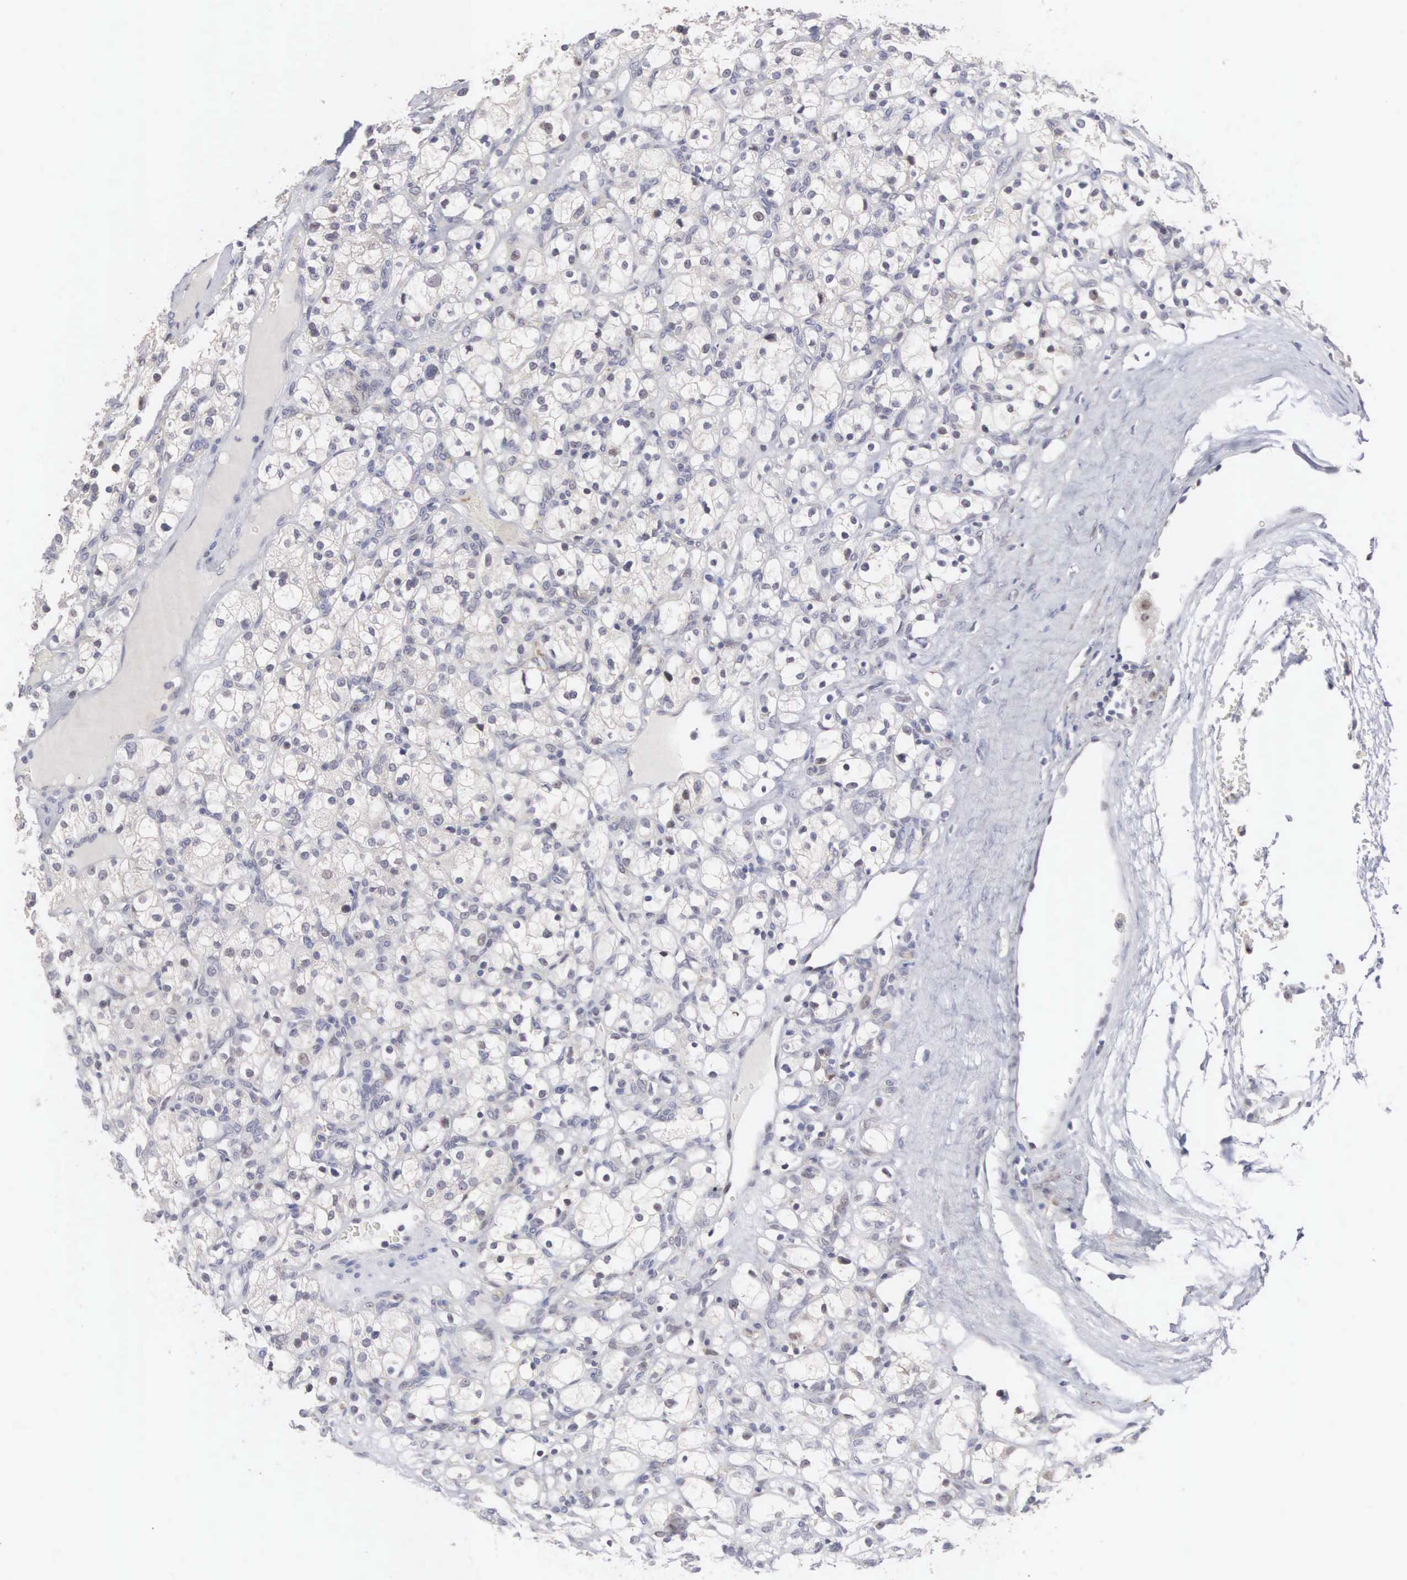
{"staining": {"intensity": "negative", "quantity": "none", "location": "none"}, "tissue": "renal cancer", "cell_type": "Tumor cells", "image_type": "cancer", "snomed": [{"axis": "morphology", "description": "Adenocarcinoma, NOS"}, {"axis": "topography", "description": "Kidney"}], "caption": "Renal cancer (adenocarcinoma) was stained to show a protein in brown. There is no significant positivity in tumor cells.", "gene": "ACOT4", "patient": {"sex": "female", "age": 83}}